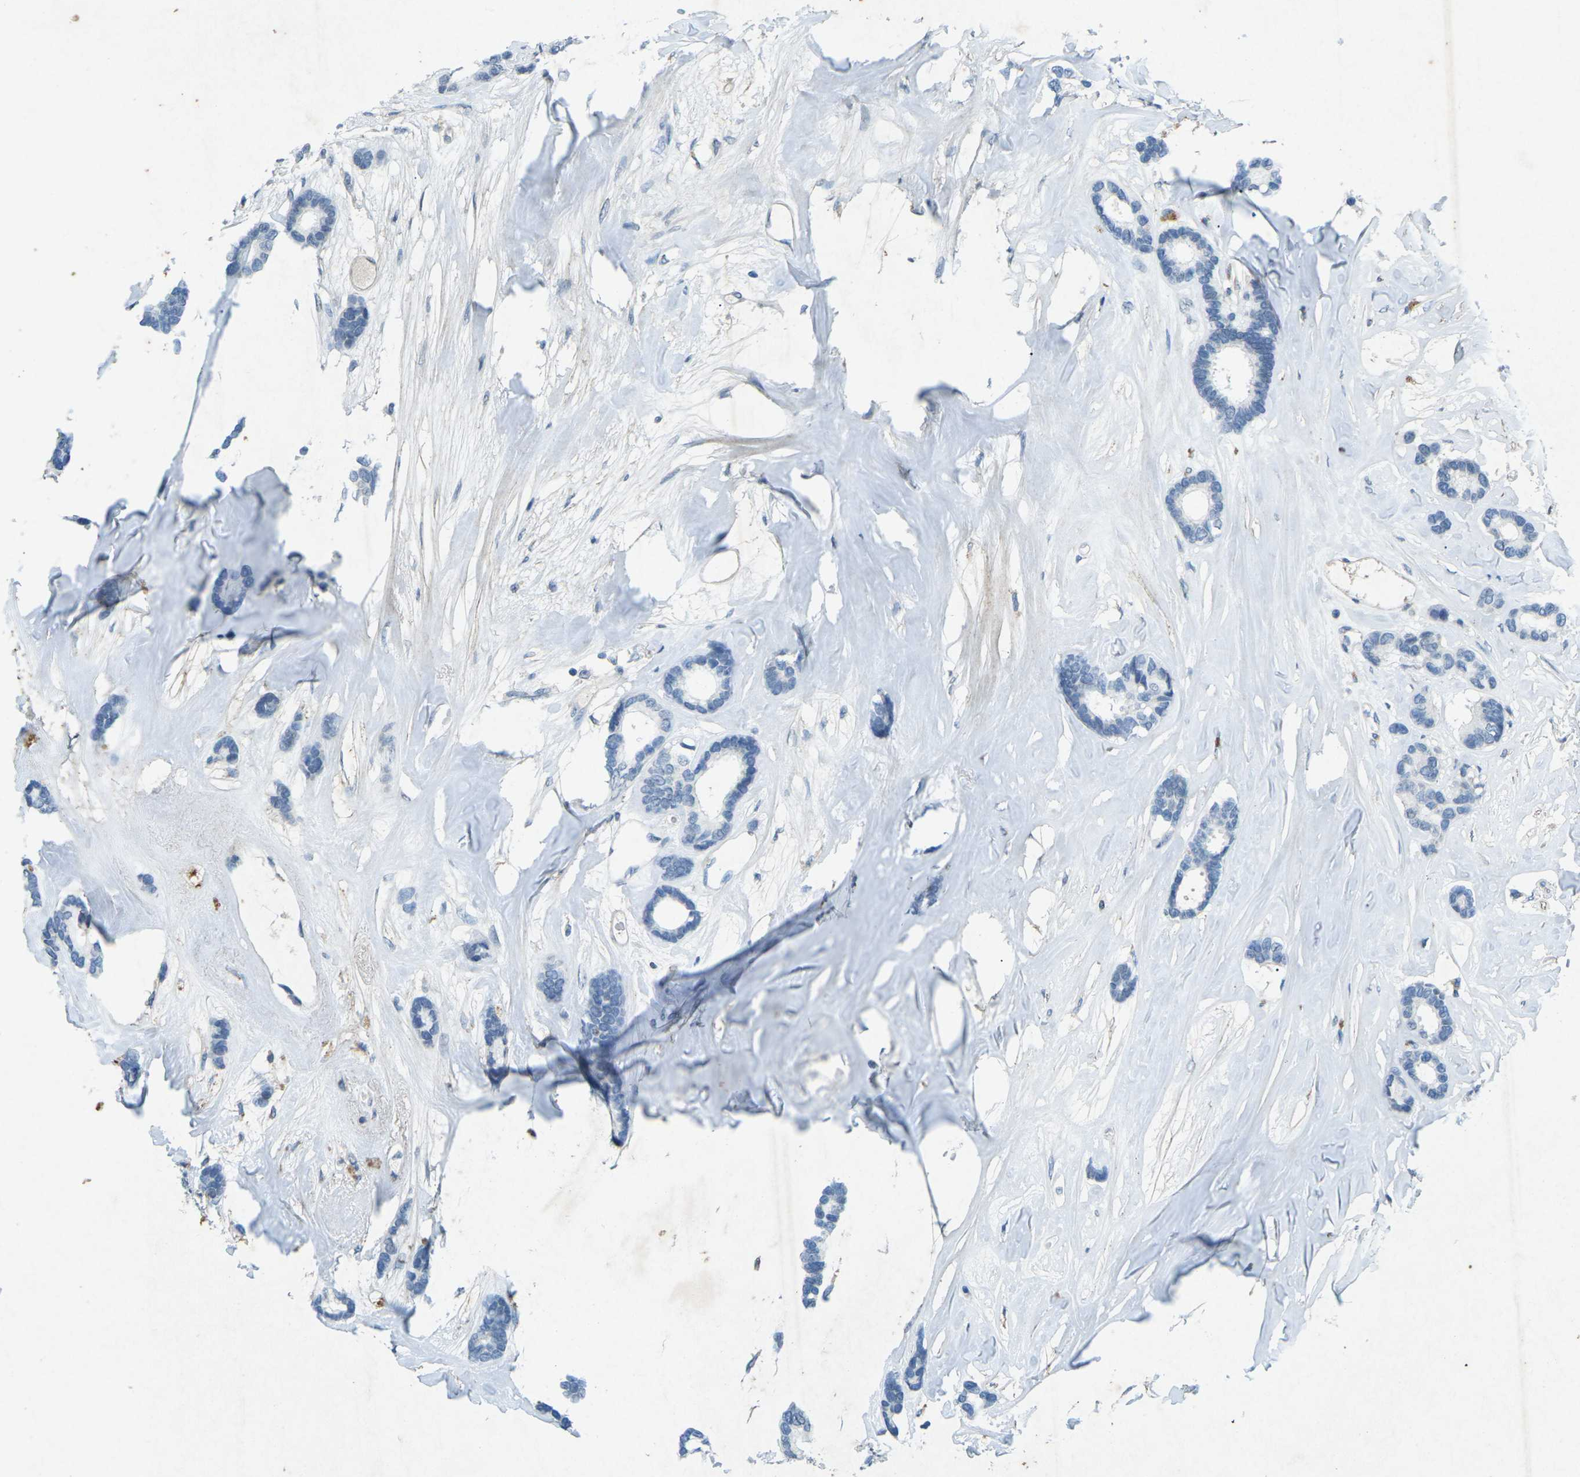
{"staining": {"intensity": "negative", "quantity": "none", "location": "none"}, "tissue": "breast cancer", "cell_type": "Tumor cells", "image_type": "cancer", "snomed": [{"axis": "morphology", "description": "Duct carcinoma"}, {"axis": "topography", "description": "Breast"}], "caption": "IHC micrograph of neoplastic tissue: breast invasive ductal carcinoma stained with DAB (3,3'-diaminobenzidine) reveals no significant protein staining in tumor cells.", "gene": "A1BG", "patient": {"sex": "female", "age": 87}}